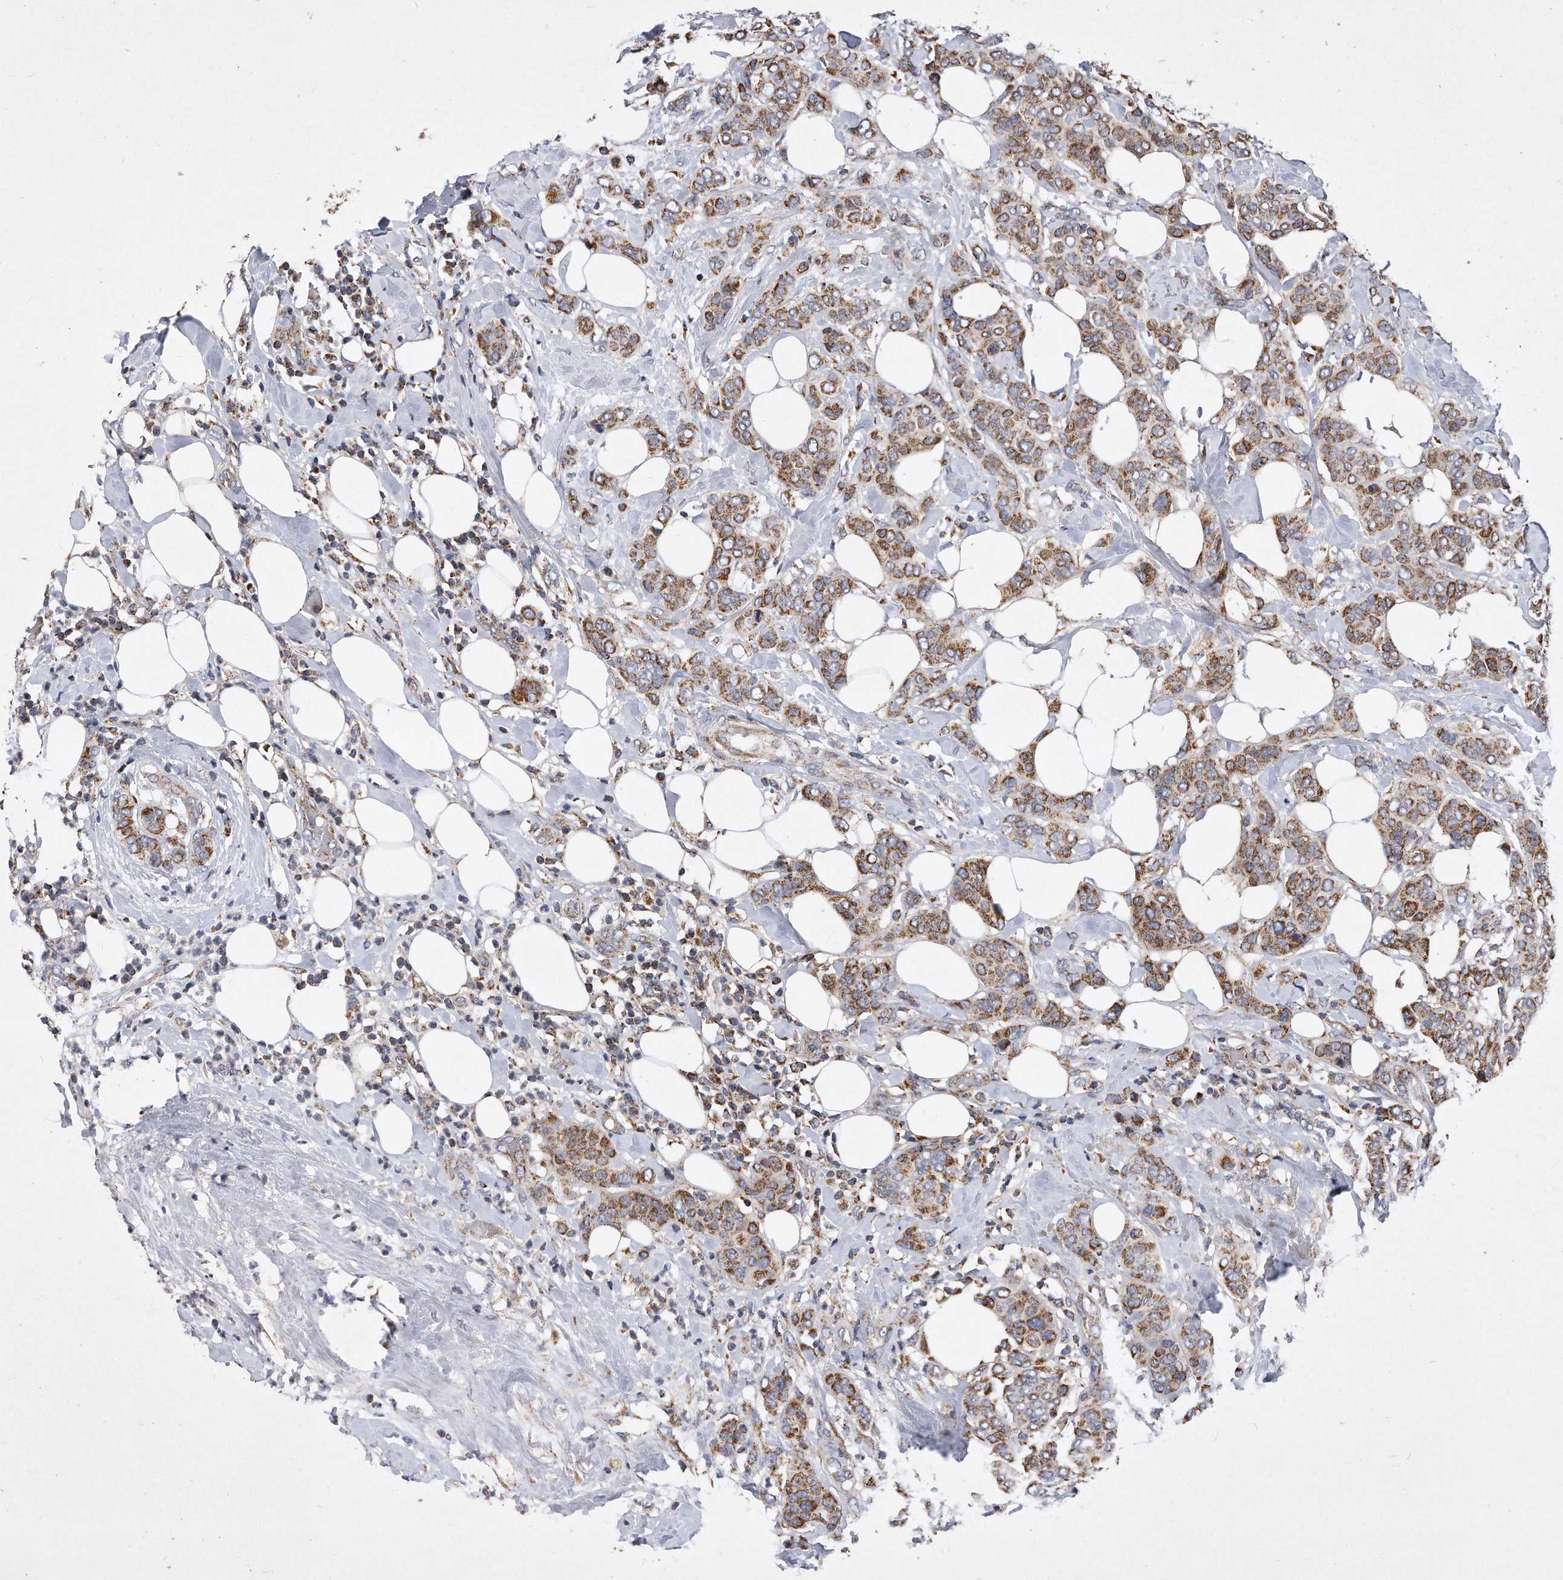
{"staining": {"intensity": "moderate", "quantity": ">75%", "location": "cytoplasmic/membranous"}, "tissue": "breast cancer", "cell_type": "Tumor cells", "image_type": "cancer", "snomed": [{"axis": "morphology", "description": "Lobular carcinoma"}, {"axis": "topography", "description": "Breast"}], "caption": "Tumor cells exhibit moderate cytoplasmic/membranous staining in about >75% of cells in breast cancer.", "gene": "PPP5C", "patient": {"sex": "female", "age": 51}}